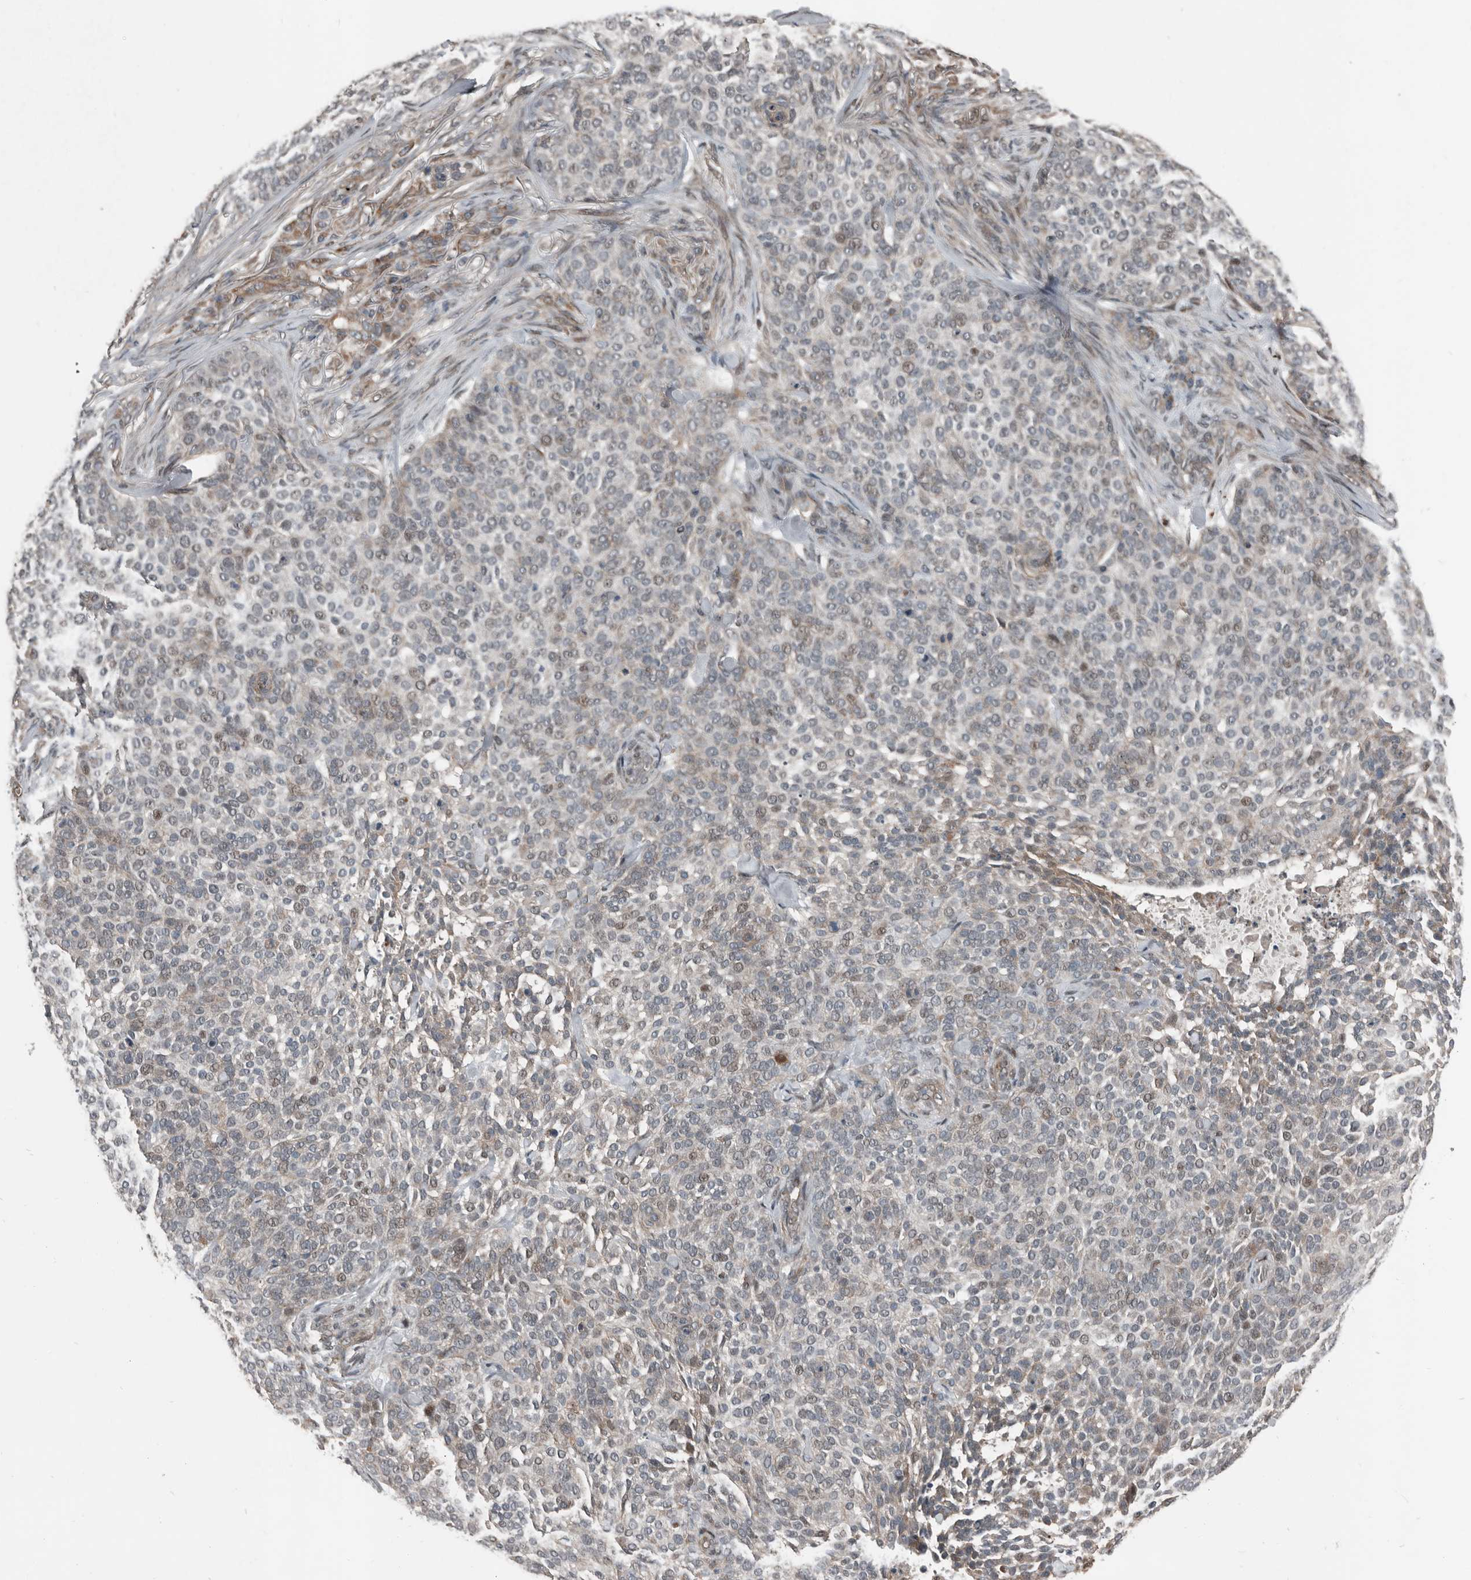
{"staining": {"intensity": "weak", "quantity": "<25%", "location": "cytoplasmic/membranous"}, "tissue": "skin cancer", "cell_type": "Tumor cells", "image_type": "cancer", "snomed": [{"axis": "morphology", "description": "Basal cell carcinoma"}, {"axis": "topography", "description": "Skin"}], "caption": "Tumor cells are negative for brown protein staining in skin cancer (basal cell carcinoma).", "gene": "YOD1", "patient": {"sex": "female", "age": 64}}